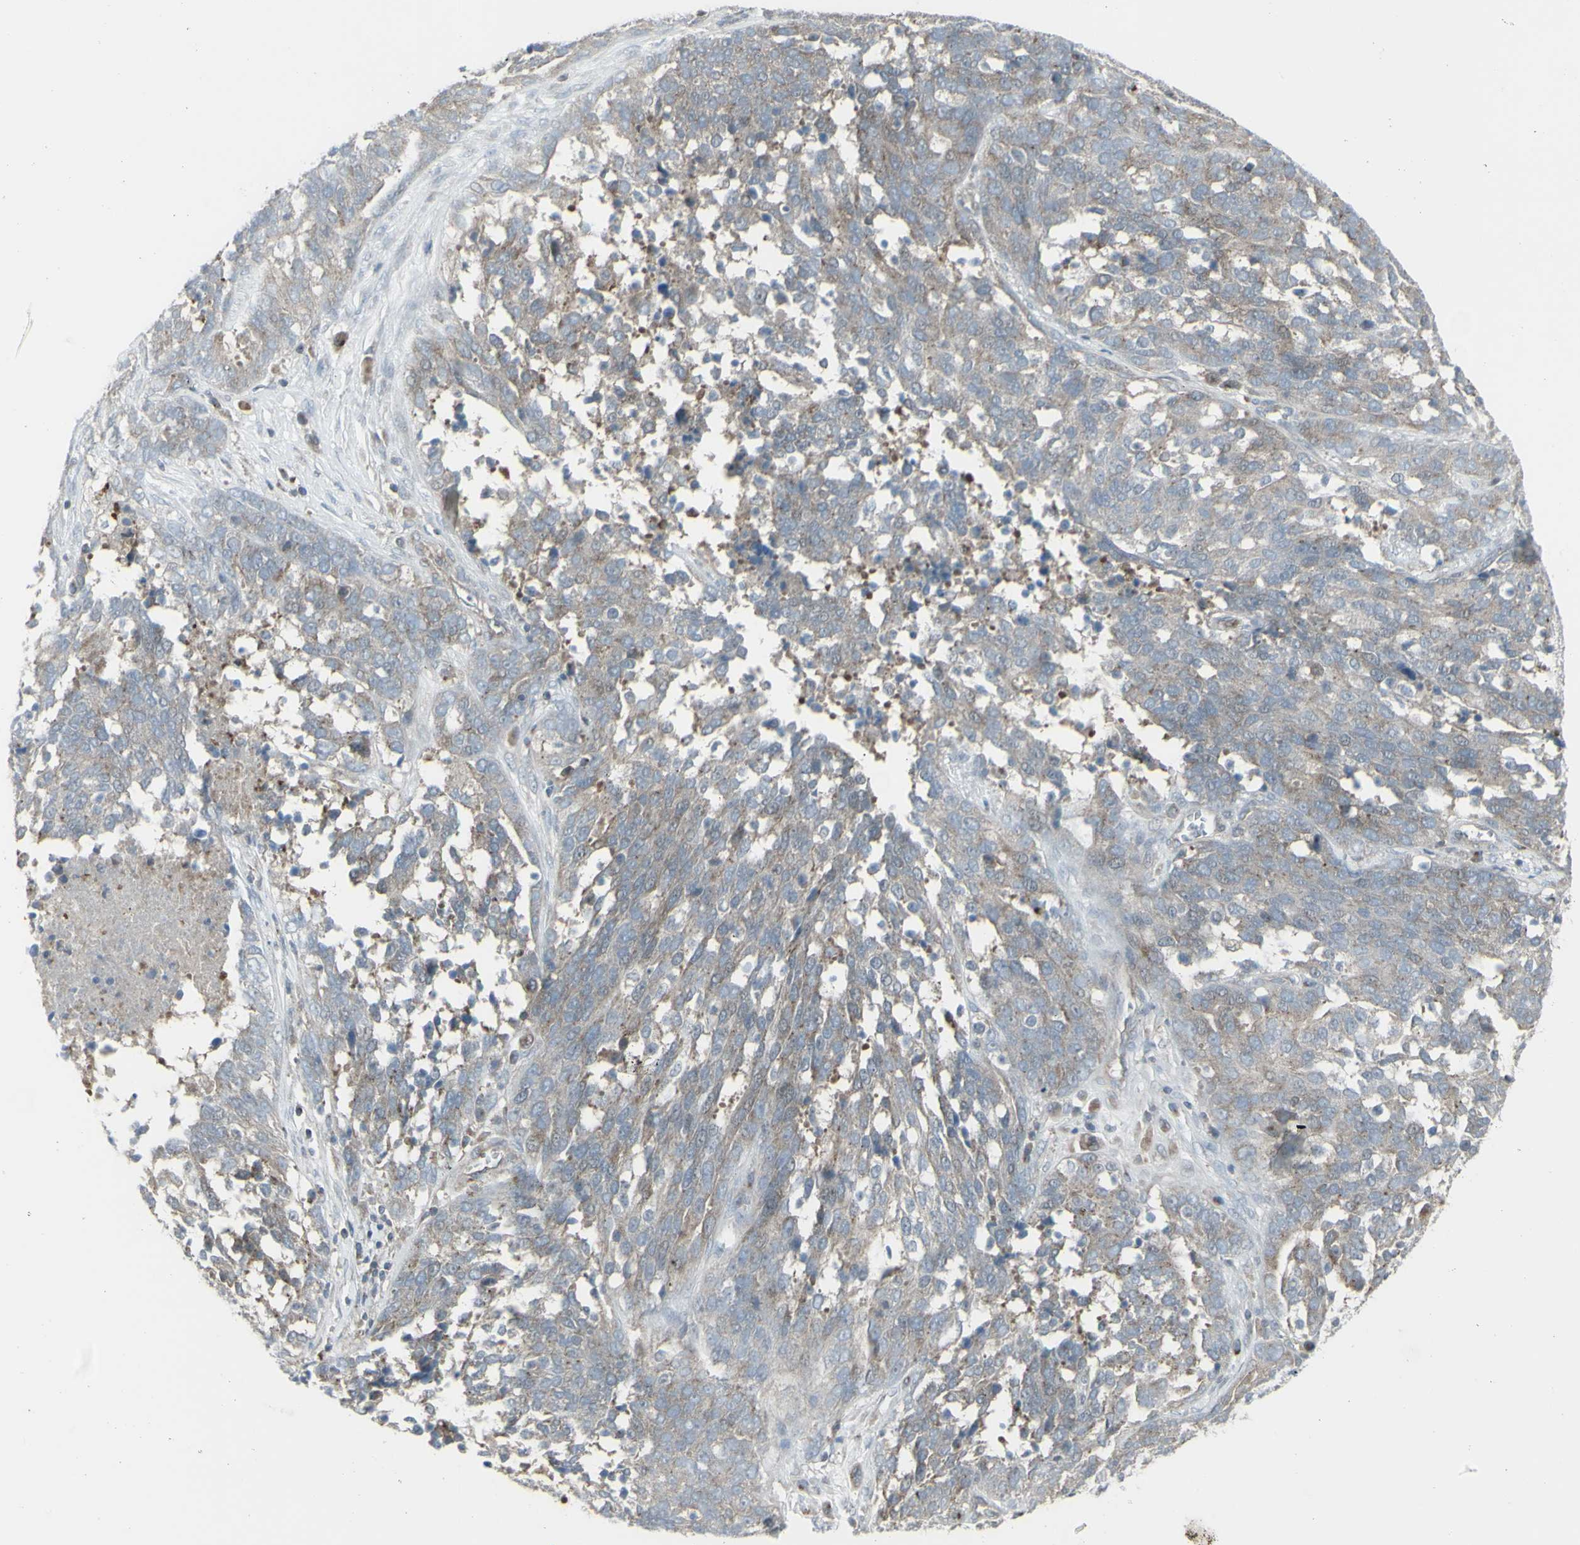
{"staining": {"intensity": "weak", "quantity": "<25%", "location": "cytoplasmic/membranous"}, "tissue": "ovarian cancer", "cell_type": "Tumor cells", "image_type": "cancer", "snomed": [{"axis": "morphology", "description": "Cystadenocarcinoma, serous, NOS"}, {"axis": "topography", "description": "Ovary"}], "caption": "Ovarian serous cystadenocarcinoma was stained to show a protein in brown. There is no significant staining in tumor cells. Brightfield microscopy of immunohistochemistry (IHC) stained with DAB (3,3'-diaminobenzidine) (brown) and hematoxylin (blue), captured at high magnification.", "gene": "GALNT6", "patient": {"sex": "female", "age": 44}}